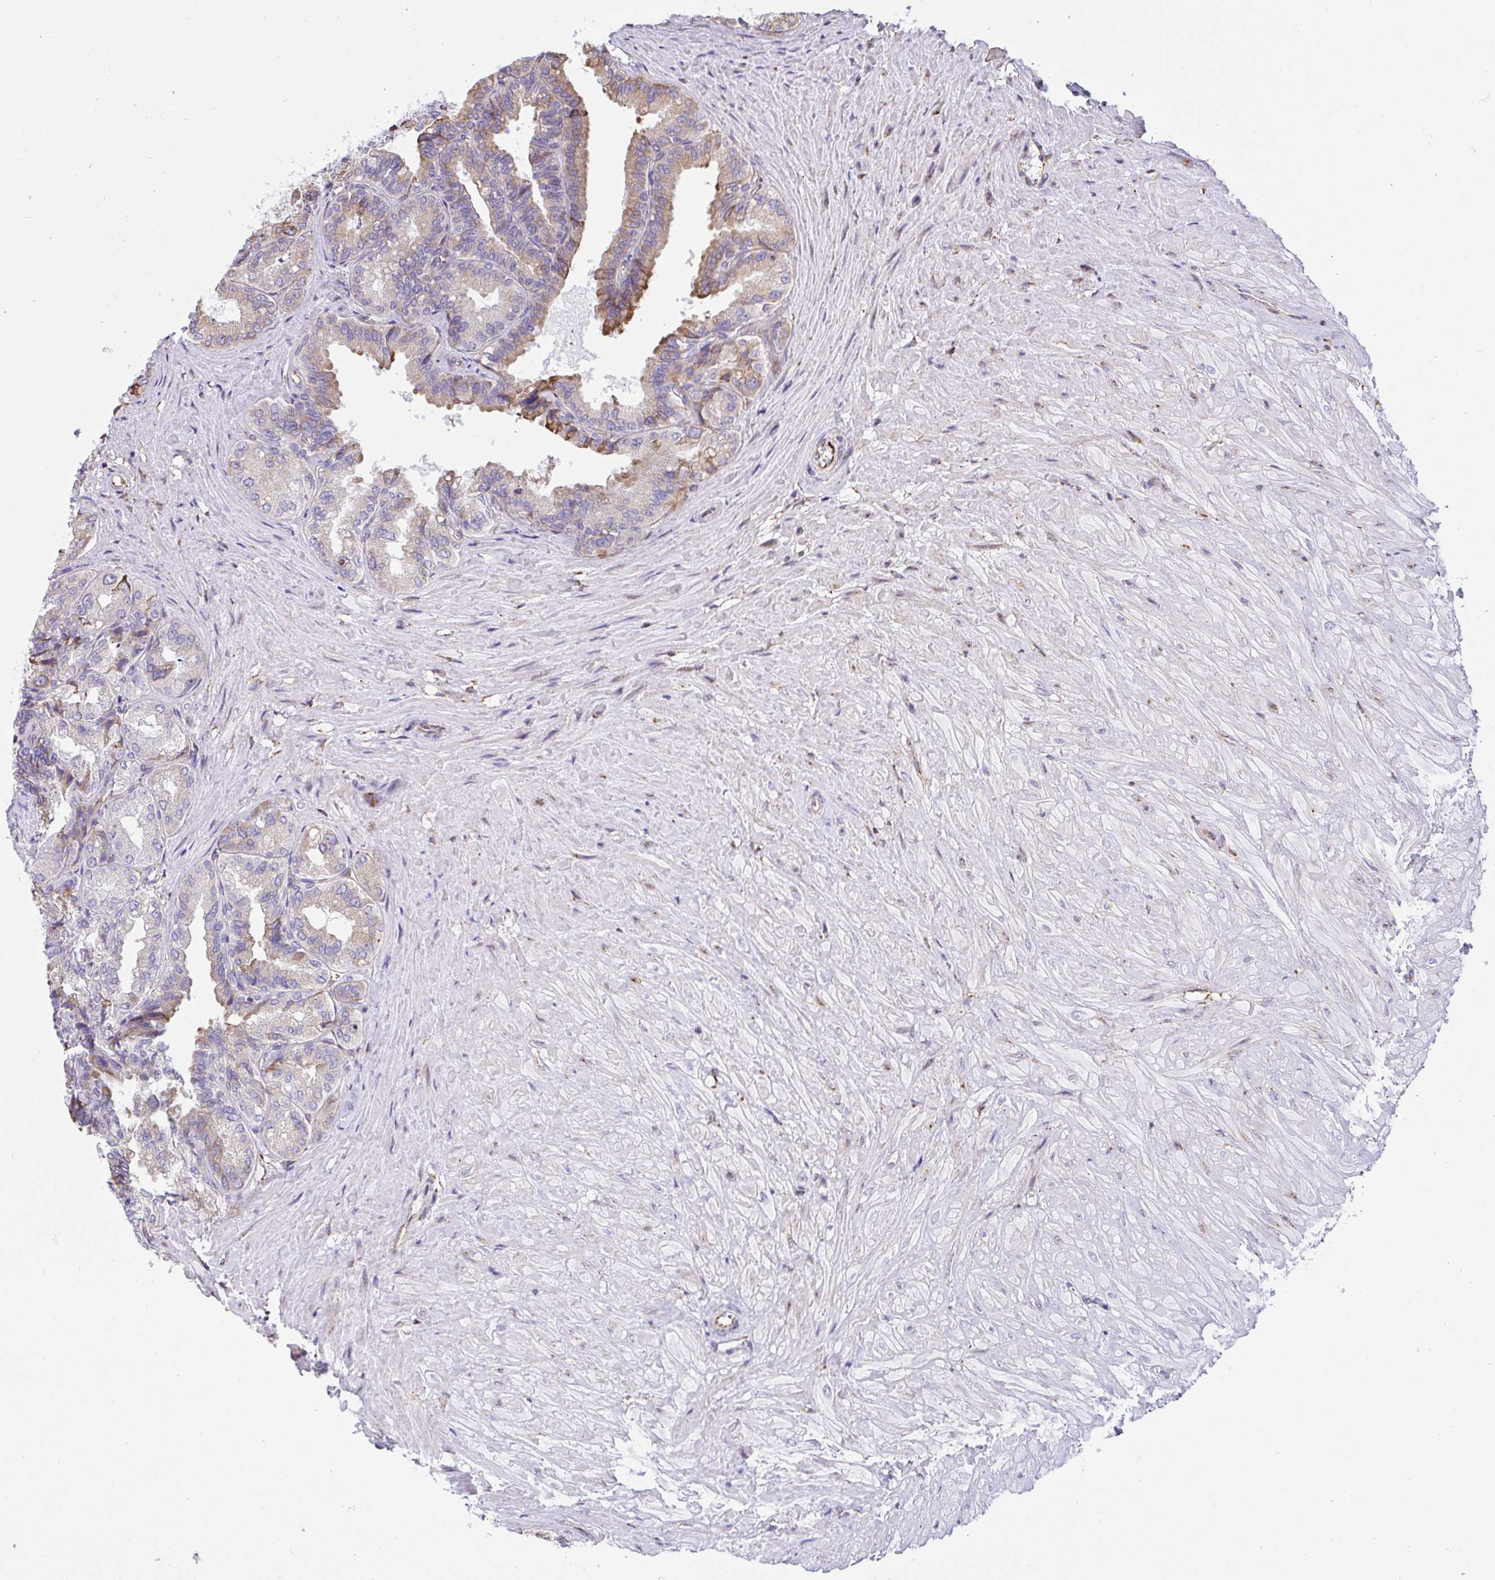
{"staining": {"intensity": "moderate", "quantity": "<25%", "location": "cytoplasmic/membranous"}, "tissue": "seminal vesicle", "cell_type": "Glandular cells", "image_type": "normal", "snomed": [{"axis": "morphology", "description": "Normal tissue, NOS"}, {"axis": "topography", "description": "Seminal veicle"}], "caption": "Approximately <25% of glandular cells in benign human seminal vesicle demonstrate moderate cytoplasmic/membranous protein expression as visualized by brown immunohistochemical staining.", "gene": "CLGN", "patient": {"sex": "male", "age": 68}}